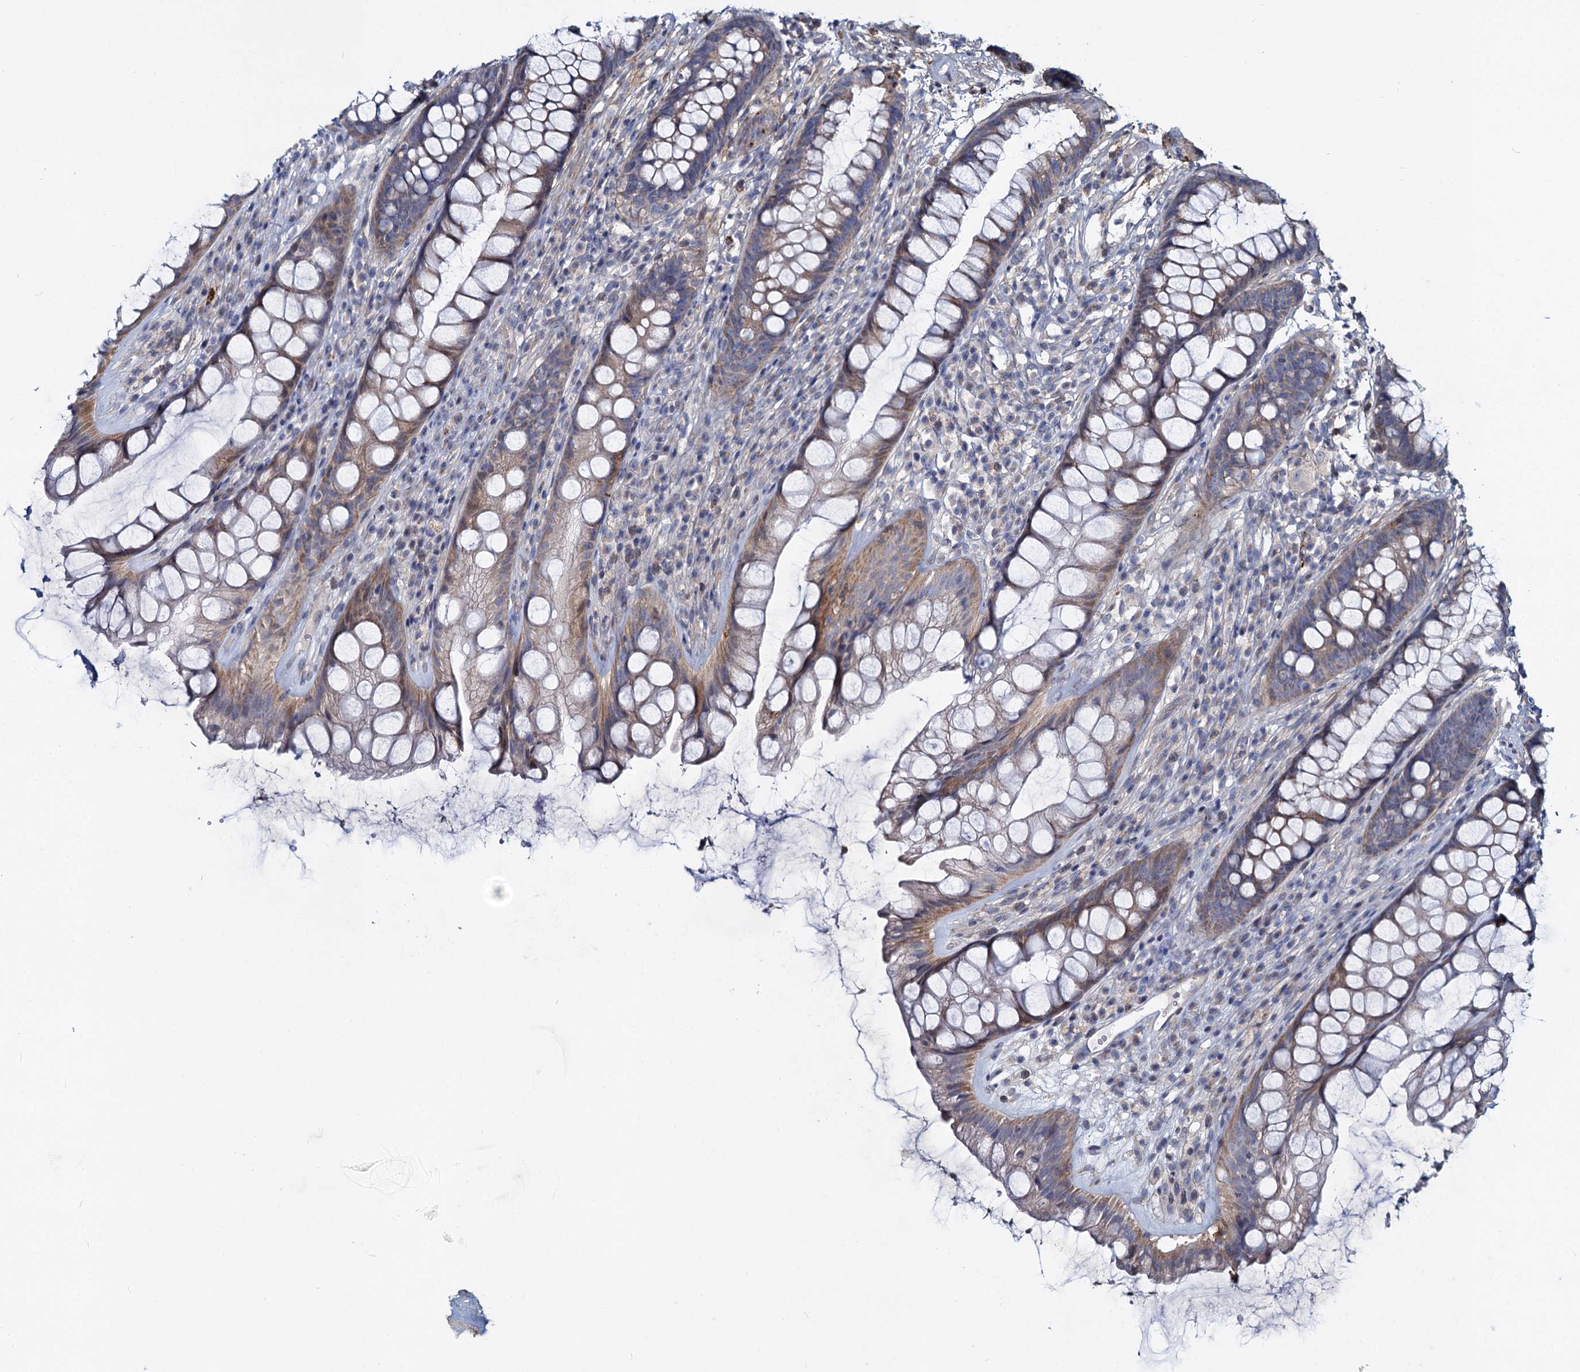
{"staining": {"intensity": "moderate", "quantity": ">75%", "location": "cytoplasmic/membranous"}, "tissue": "rectum", "cell_type": "Glandular cells", "image_type": "normal", "snomed": [{"axis": "morphology", "description": "Normal tissue, NOS"}, {"axis": "topography", "description": "Rectum"}], "caption": "The histopathology image reveals staining of normal rectum, revealing moderate cytoplasmic/membranous protein positivity (brown color) within glandular cells.", "gene": "DCUN1D2", "patient": {"sex": "male", "age": 74}}